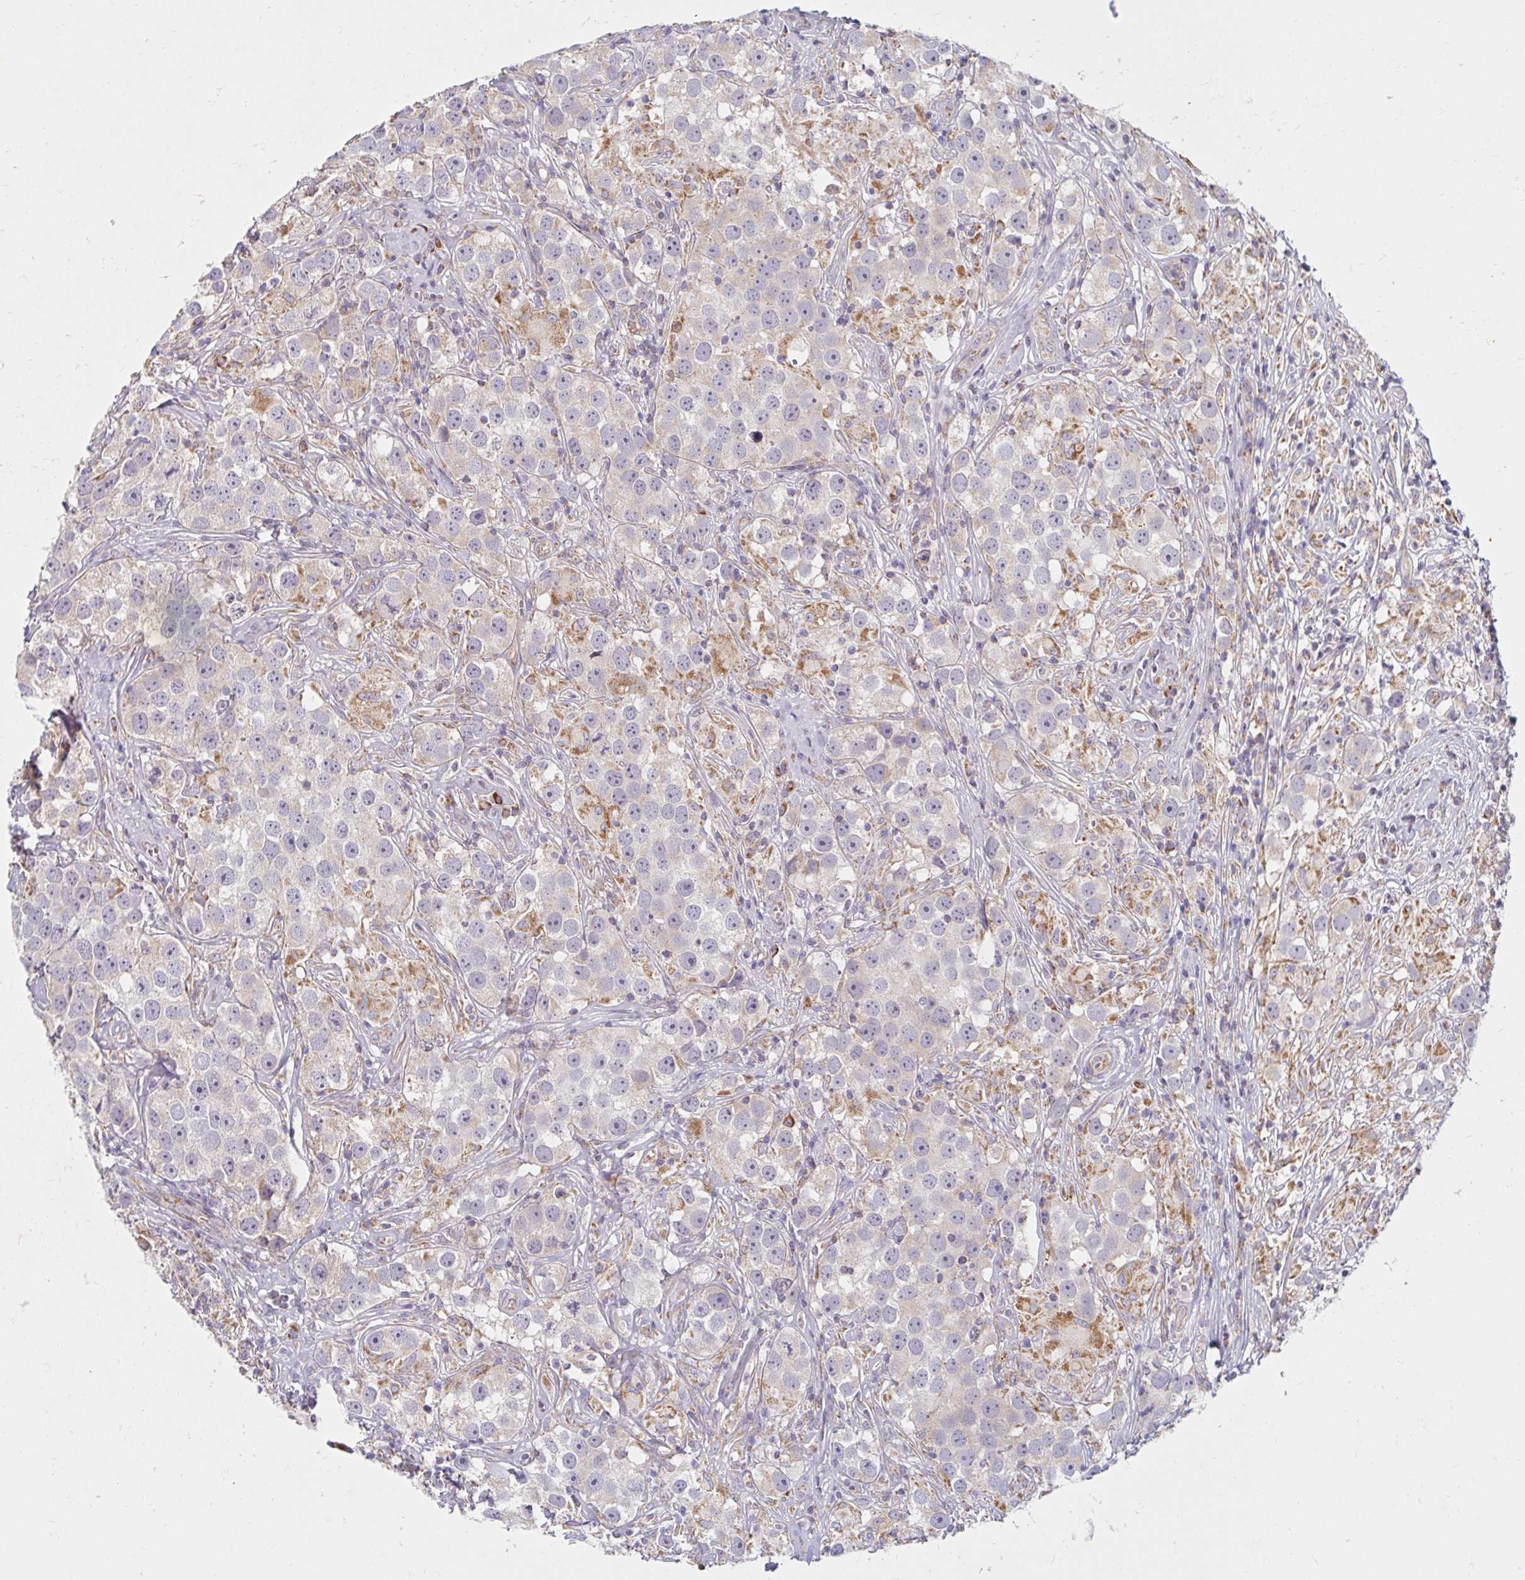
{"staining": {"intensity": "negative", "quantity": "none", "location": "none"}, "tissue": "testis cancer", "cell_type": "Tumor cells", "image_type": "cancer", "snomed": [{"axis": "morphology", "description": "Seminoma, NOS"}, {"axis": "topography", "description": "Testis"}], "caption": "Tumor cells show no significant protein positivity in seminoma (testis).", "gene": "SKP2", "patient": {"sex": "male", "age": 49}}